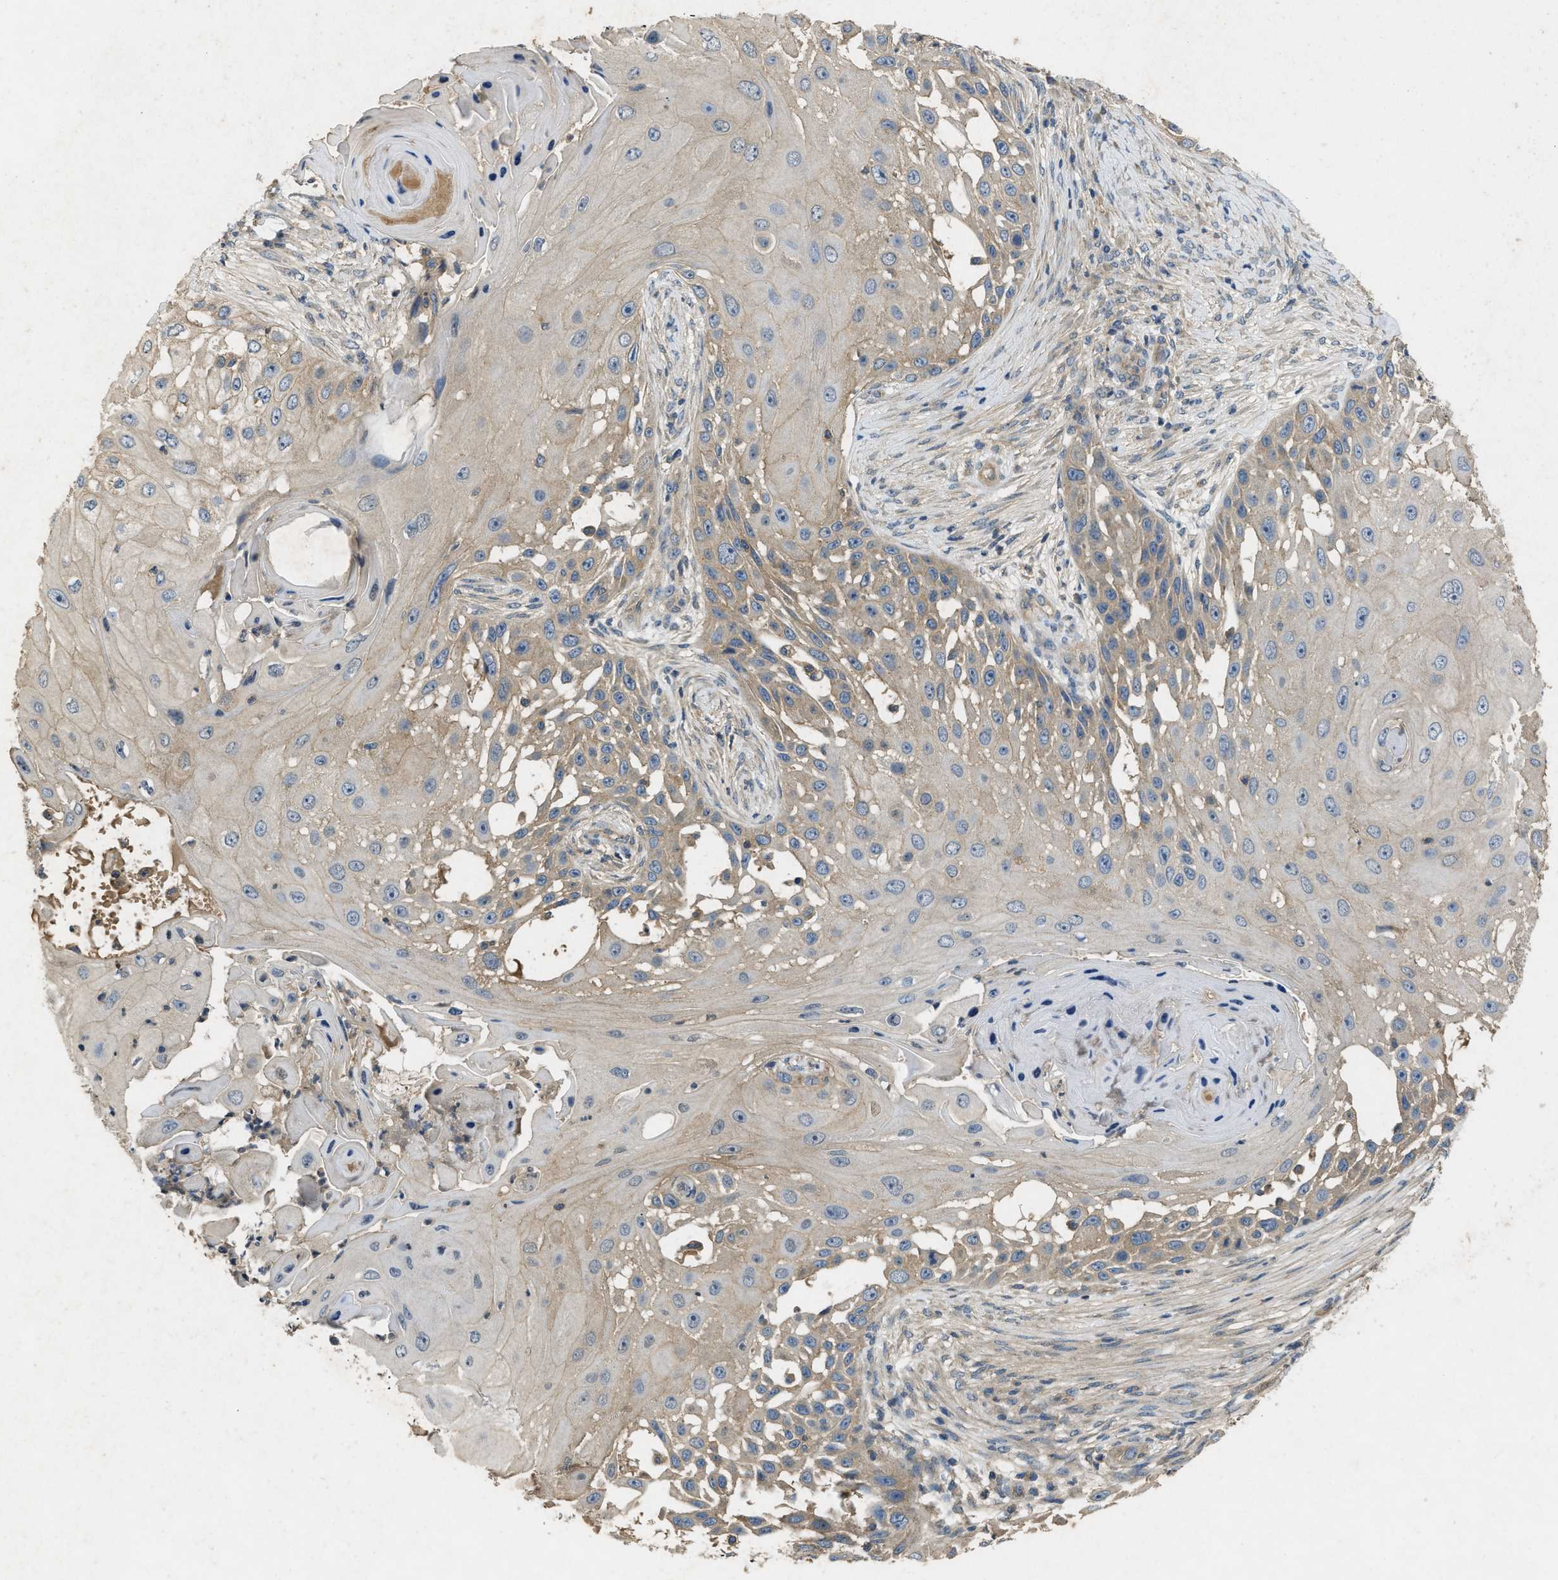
{"staining": {"intensity": "weak", "quantity": "25%-75%", "location": "cytoplasmic/membranous"}, "tissue": "skin cancer", "cell_type": "Tumor cells", "image_type": "cancer", "snomed": [{"axis": "morphology", "description": "Squamous cell carcinoma, NOS"}, {"axis": "topography", "description": "Skin"}], "caption": "Skin cancer (squamous cell carcinoma) stained for a protein (brown) shows weak cytoplasmic/membranous positive expression in about 25%-75% of tumor cells.", "gene": "PPP3CA", "patient": {"sex": "female", "age": 44}}